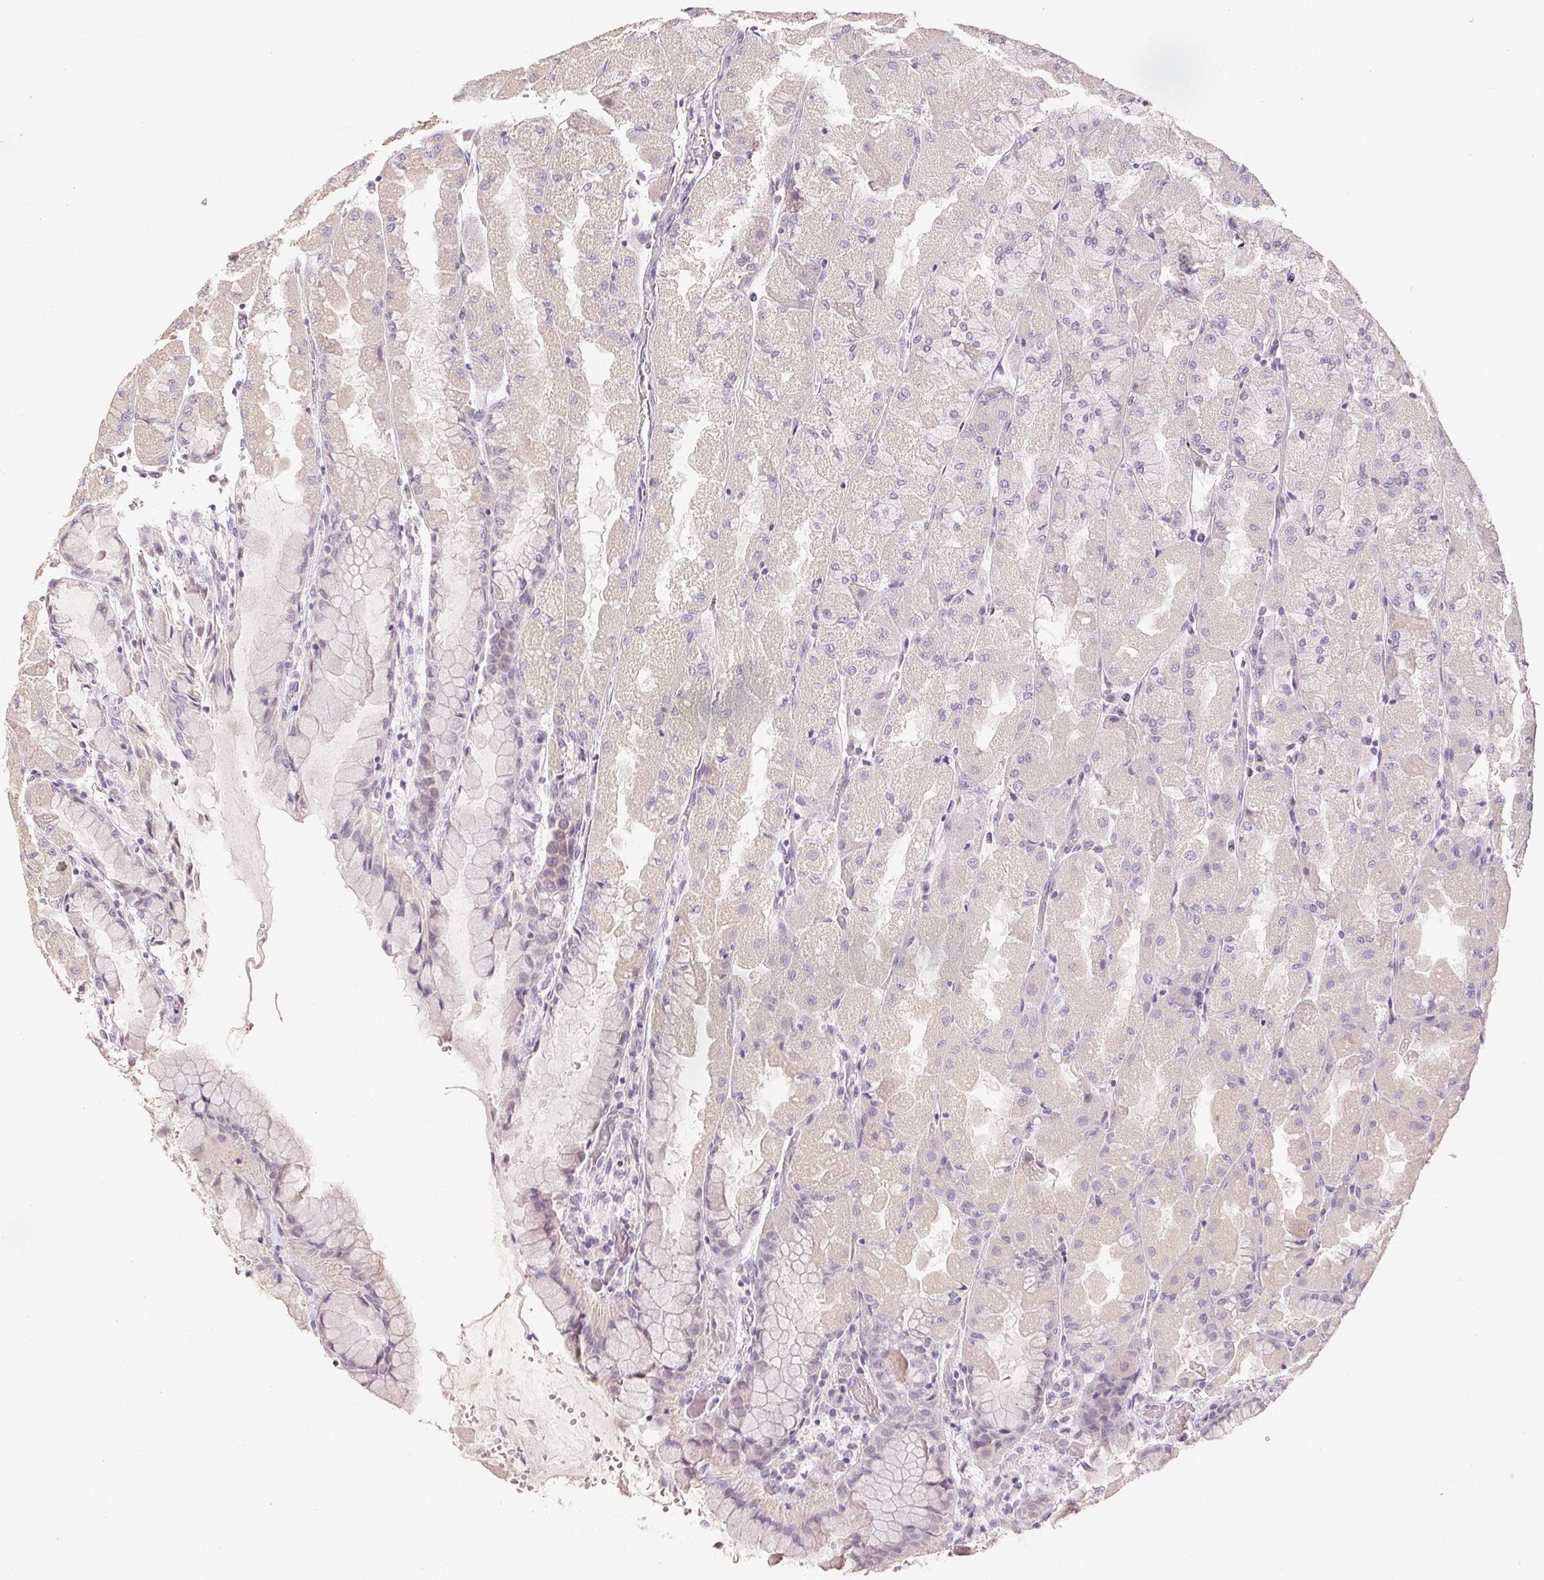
{"staining": {"intensity": "weak", "quantity": "<25%", "location": "cytoplasmic/membranous"}, "tissue": "stomach", "cell_type": "Glandular cells", "image_type": "normal", "snomed": [{"axis": "morphology", "description": "Normal tissue, NOS"}, {"axis": "topography", "description": "Stomach"}], "caption": "High magnification brightfield microscopy of unremarkable stomach stained with DAB (3,3'-diaminobenzidine) (brown) and counterstained with hematoxylin (blue): glandular cells show no significant staining.", "gene": "LVRN", "patient": {"sex": "female", "age": 61}}